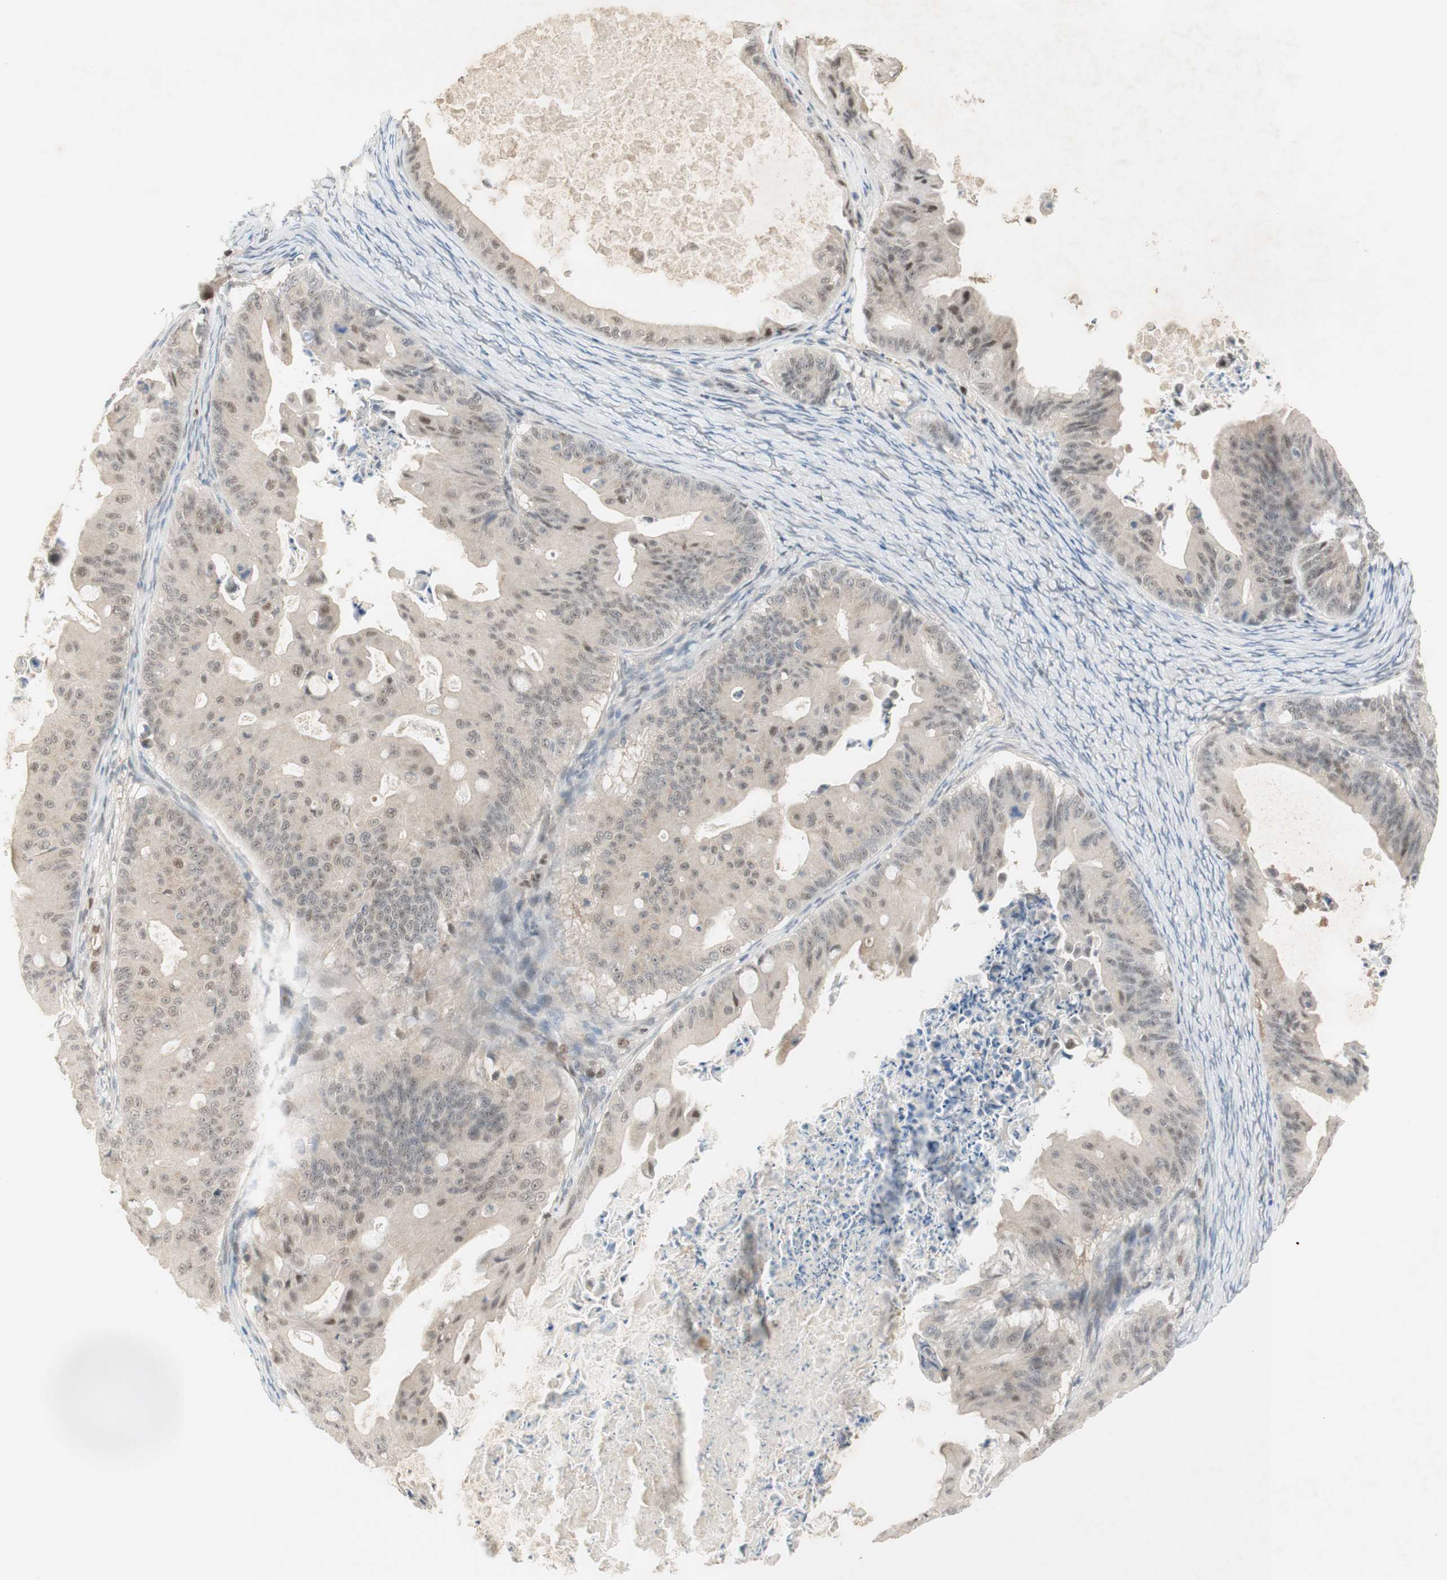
{"staining": {"intensity": "weak", "quantity": "25%-75%", "location": "nuclear"}, "tissue": "ovarian cancer", "cell_type": "Tumor cells", "image_type": "cancer", "snomed": [{"axis": "morphology", "description": "Cystadenocarcinoma, mucinous, NOS"}, {"axis": "topography", "description": "Ovary"}], "caption": "Mucinous cystadenocarcinoma (ovarian) stained with a brown dye demonstrates weak nuclear positive expression in approximately 25%-75% of tumor cells.", "gene": "RFNG", "patient": {"sex": "female", "age": 37}}